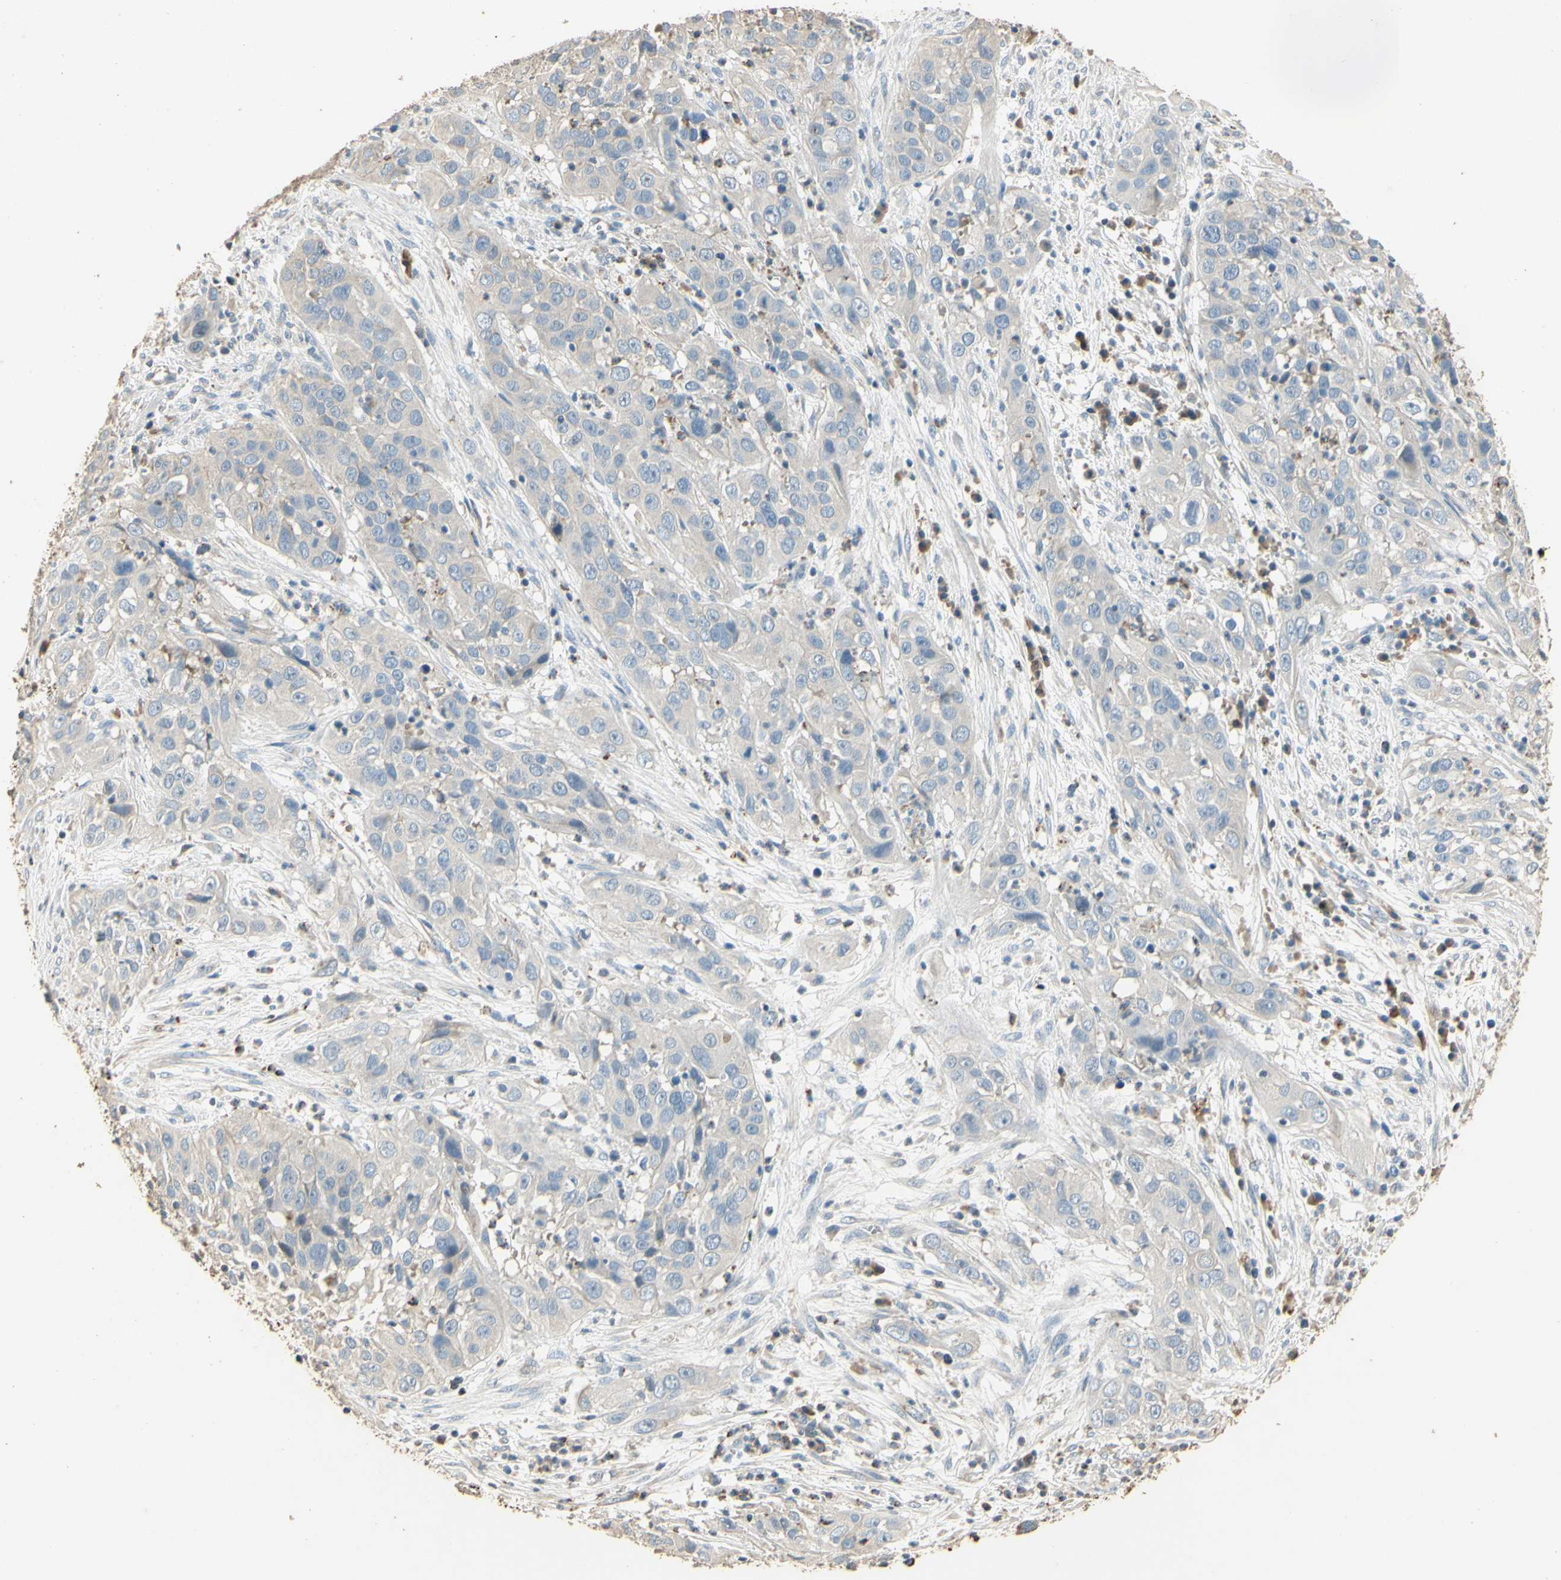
{"staining": {"intensity": "negative", "quantity": "none", "location": "none"}, "tissue": "cervical cancer", "cell_type": "Tumor cells", "image_type": "cancer", "snomed": [{"axis": "morphology", "description": "Squamous cell carcinoma, NOS"}, {"axis": "topography", "description": "Cervix"}], "caption": "Tumor cells show no significant protein staining in cervical squamous cell carcinoma.", "gene": "ARHGEF17", "patient": {"sex": "female", "age": 32}}